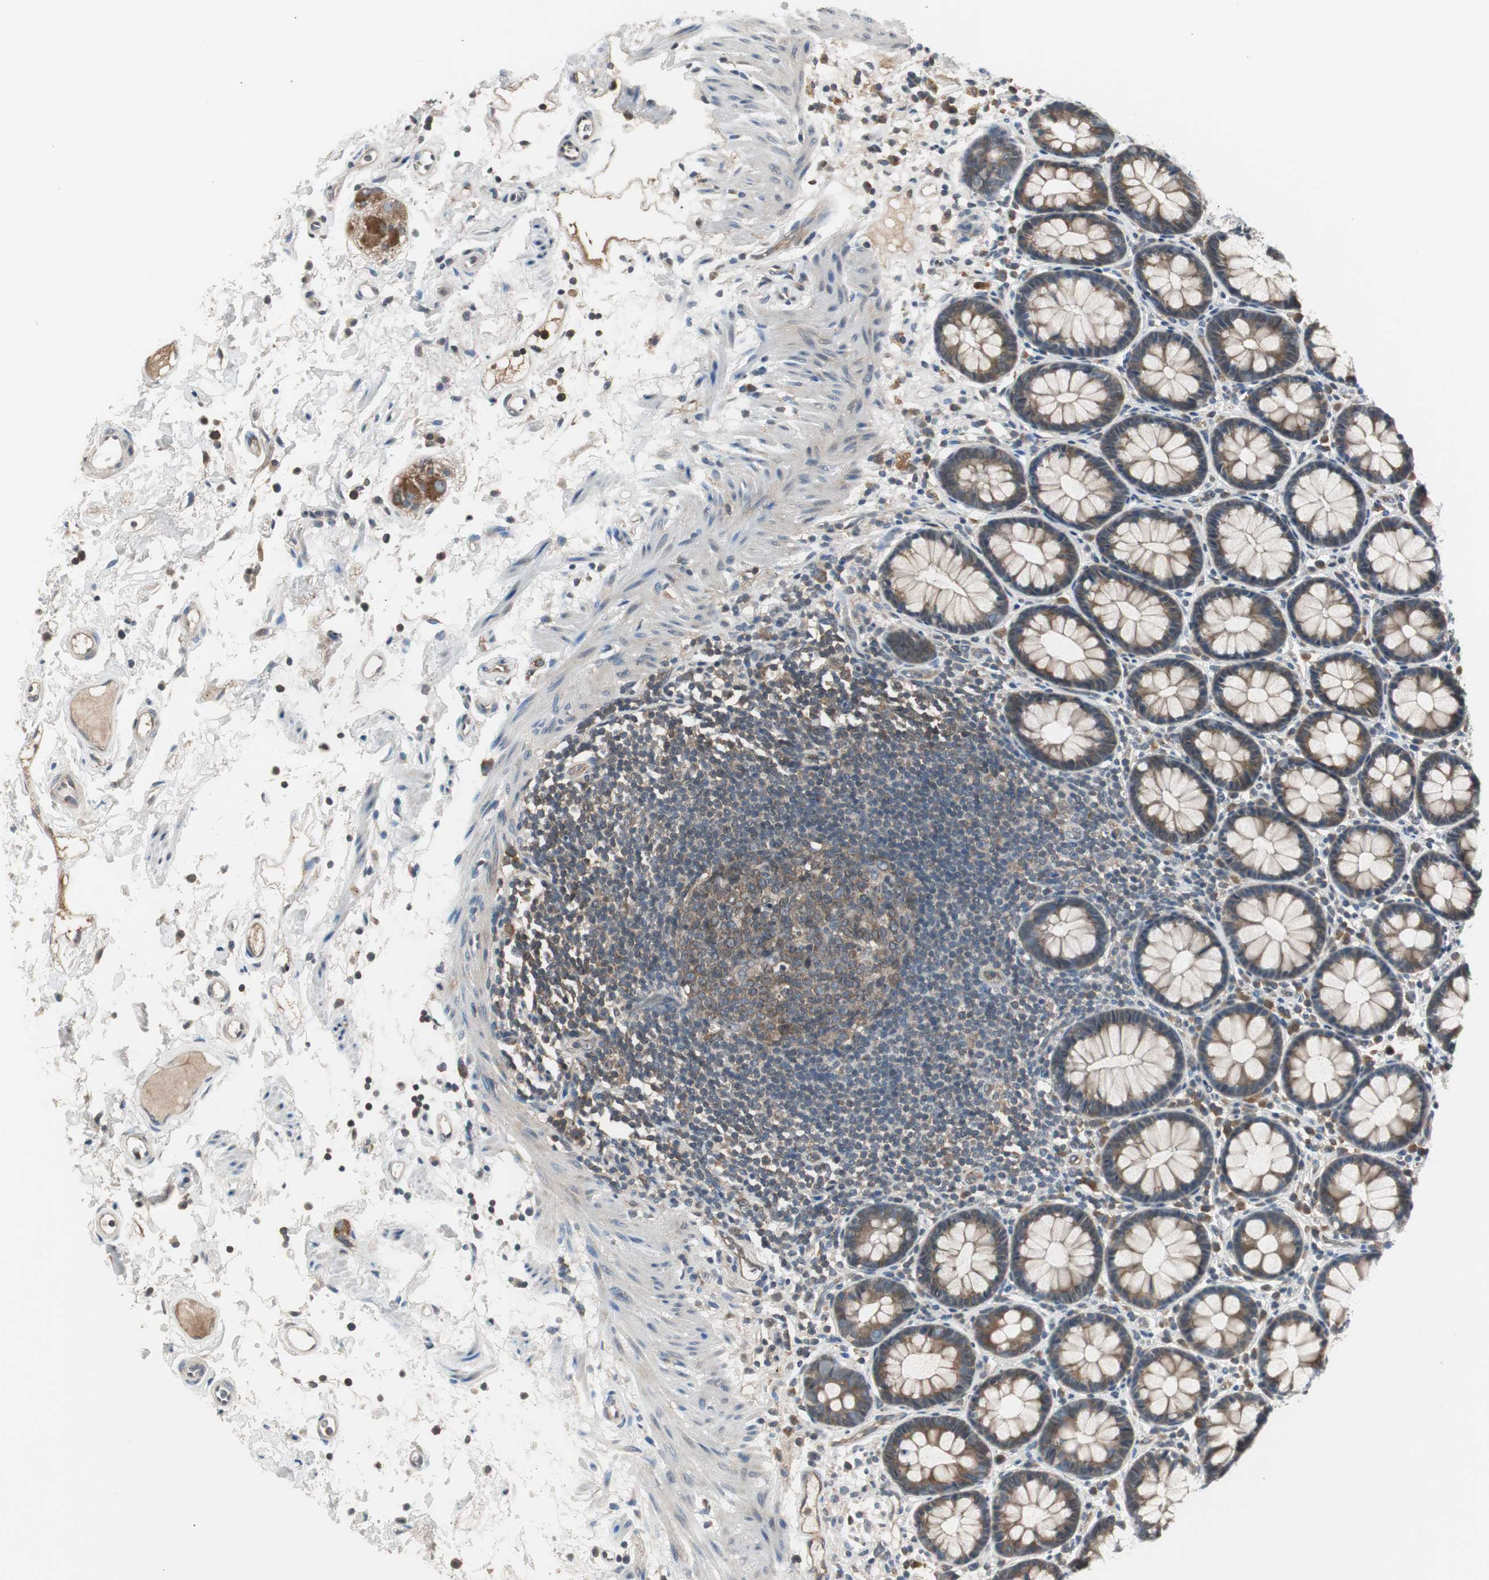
{"staining": {"intensity": "weak", "quantity": ">75%", "location": "cytoplasmic/membranous"}, "tissue": "rectum", "cell_type": "Glandular cells", "image_type": "normal", "snomed": [{"axis": "morphology", "description": "Normal tissue, NOS"}, {"axis": "topography", "description": "Rectum"}], "caption": "Glandular cells demonstrate weak cytoplasmic/membranous expression in about >75% of cells in normal rectum.", "gene": "ZMPSTE24", "patient": {"sex": "male", "age": 92}}